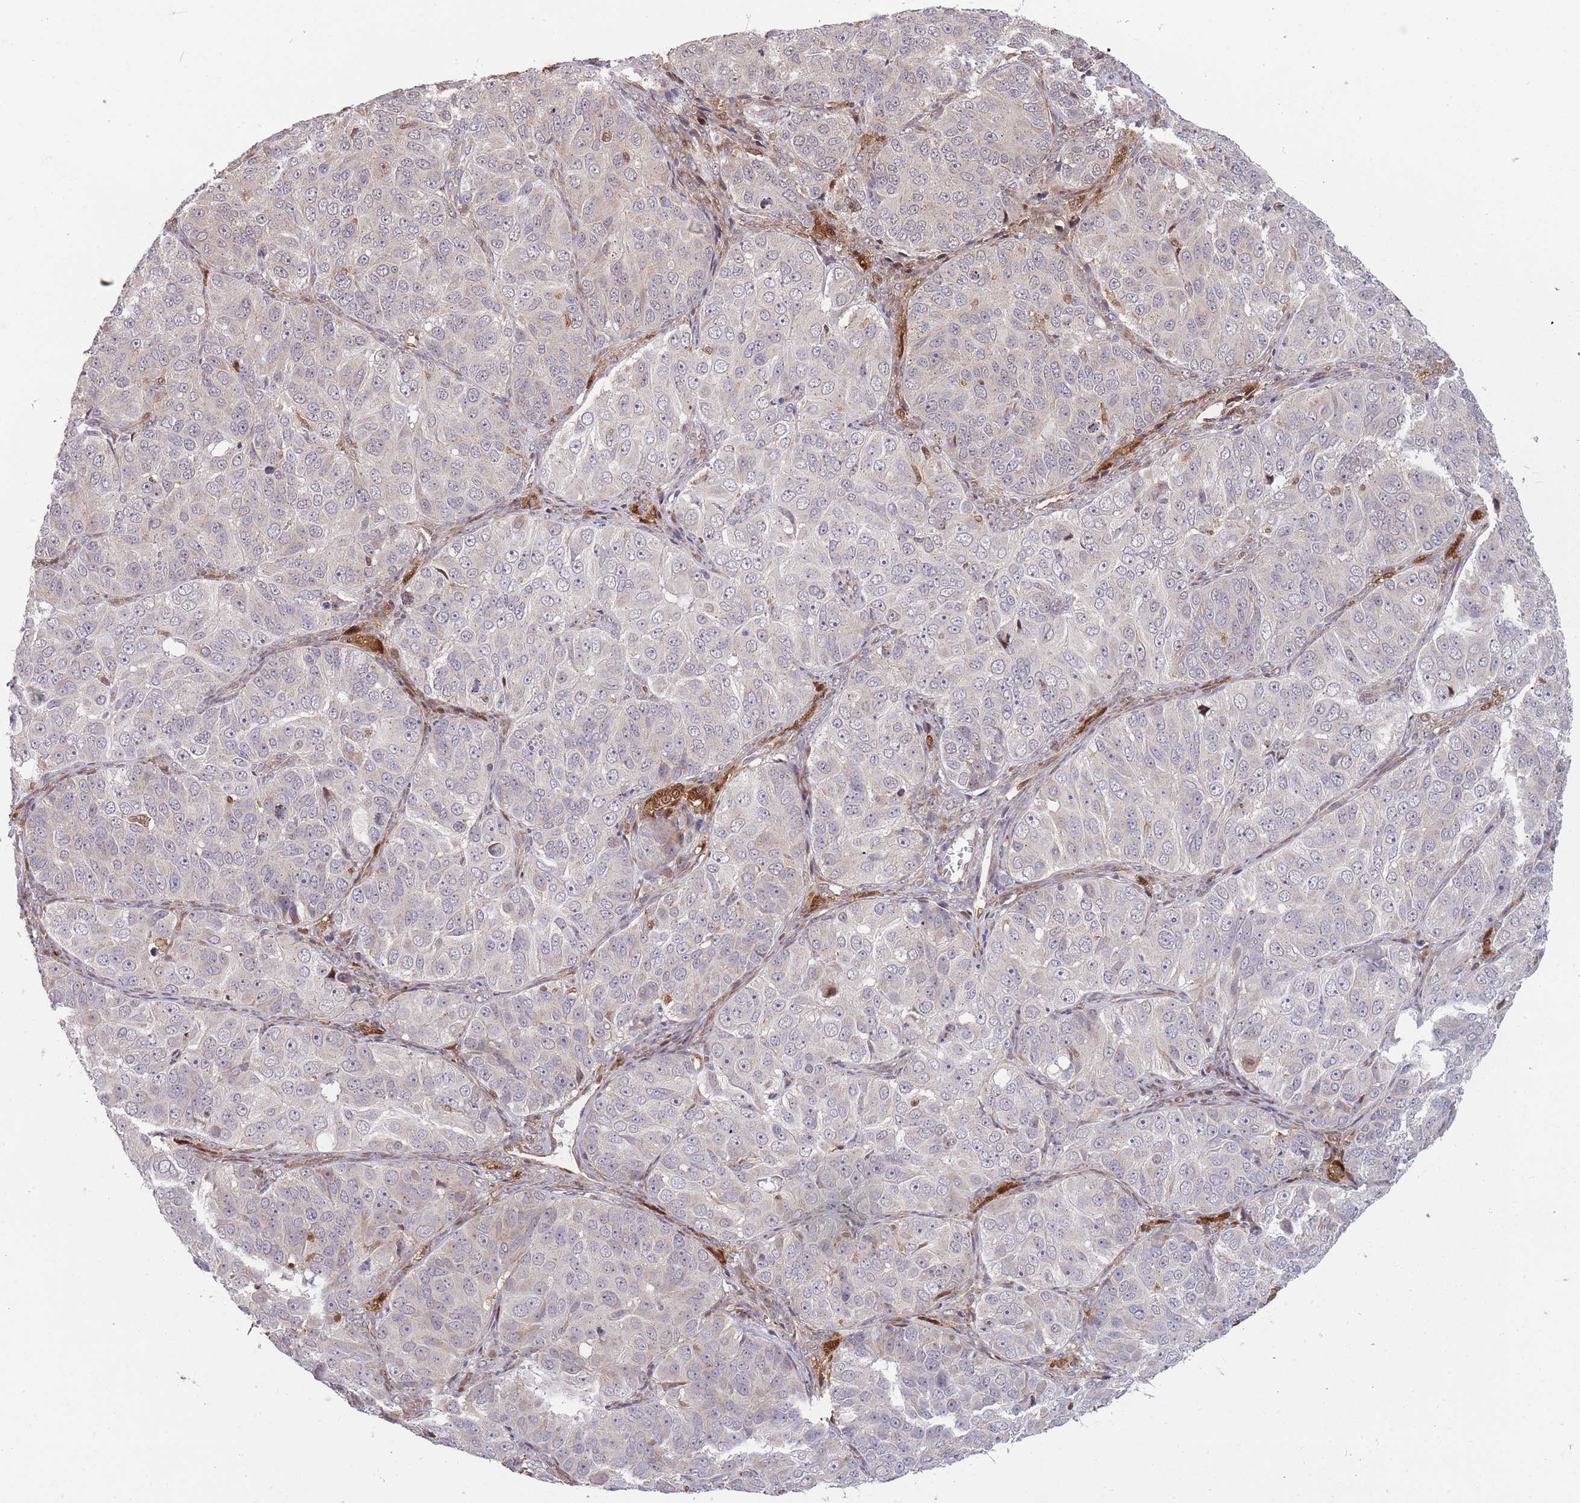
{"staining": {"intensity": "negative", "quantity": "none", "location": "none"}, "tissue": "ovarian cancer", "cell_type": "Tumor cells", "image_type": "cancer", "snomed": [{"axis": "morphology", "description": "Carcinoma, endometroid"}, {"axis": "topography", "description": "Ovary"}], "caption": "This is an IHC photomicrograph of ovarian endometroid carcinoma. There is no positivity in tumor cells.", "gene": "LGALS9", "patient": {"sex": "female", "age": 51}}